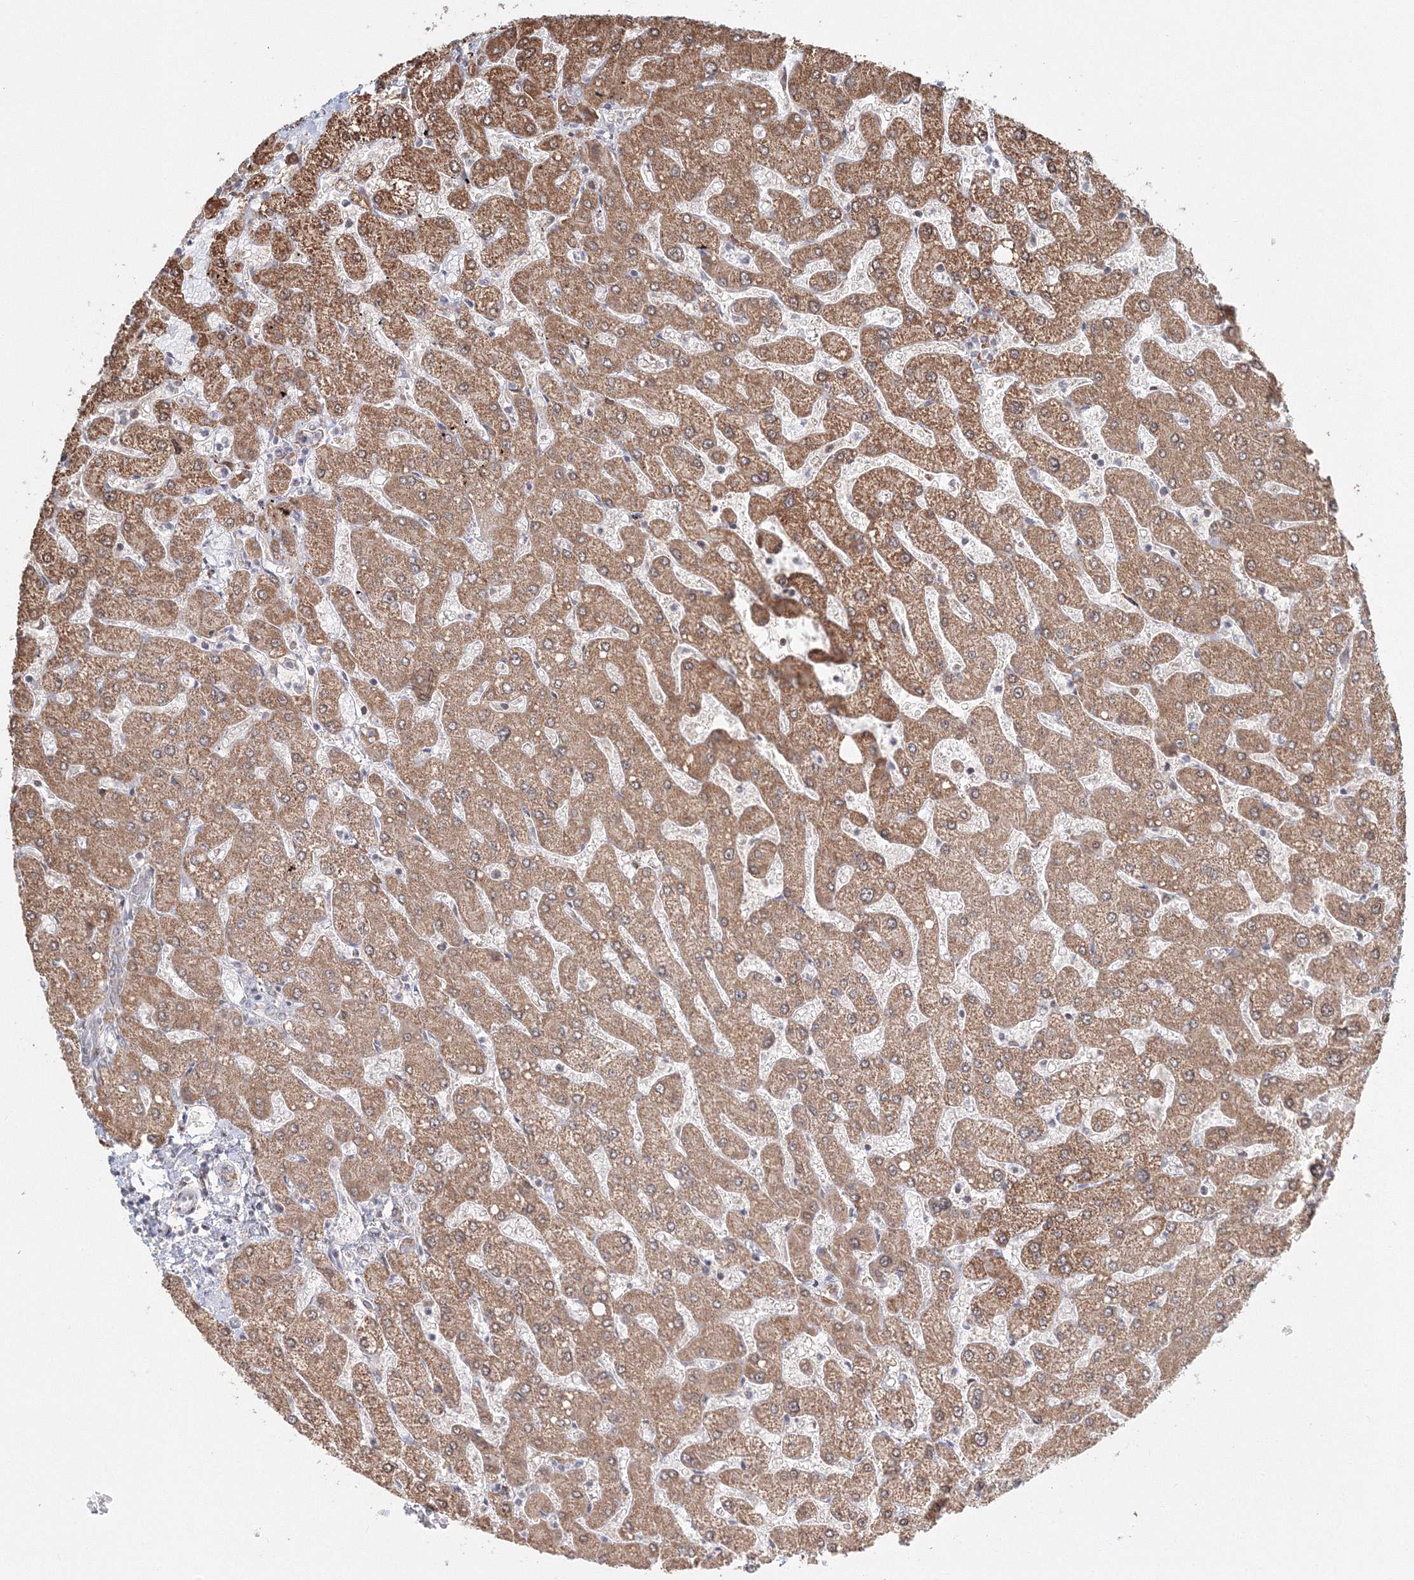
{"staining": {"intensity": "negative", "quantity": "none", "location": "none"}, "tissue": "liver", "cell_type": "Cholangiocytes", "image_type": "normal", "snomed": [{"axis": "morphology", "description": "Normal tissue, NOS"}, {"axis": "topography", "description": "Liver"}], "caption": "DAB immunohistochemical staining of unremarkable human liver exhibits no significant positivity in cholangiocytes.", "gene": "PSMD6", "patient": {"sex": "male", "age": 55}}